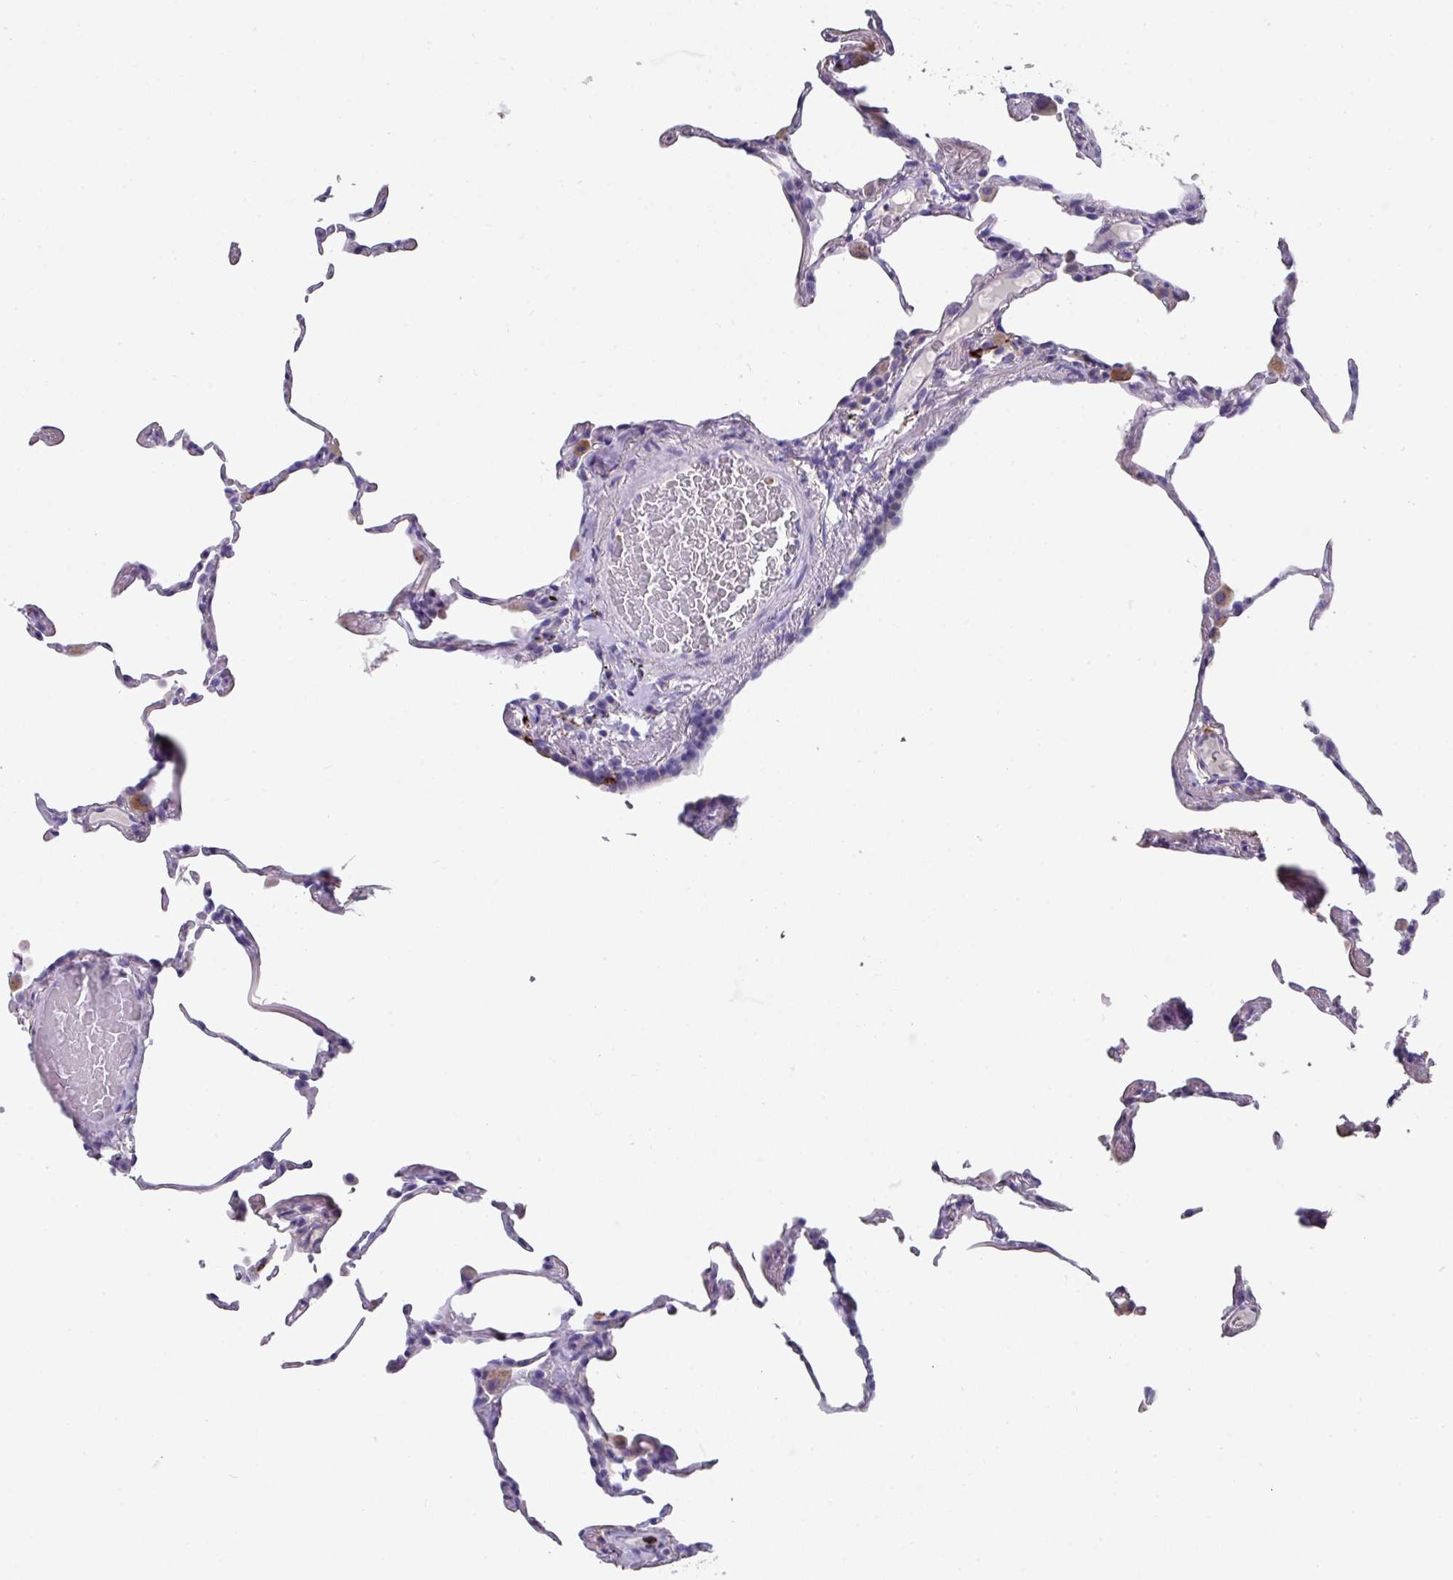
{"staining": {"intensity": "negative", "quantity": "none", "location": "none"}, "tissue": "lung", "cell_type": "Alveolar cells", "image_type": "normal", "snomed": [{"axis": "morphology", "description": "Normal tissue, NOS"}, {"axis": "topography", "description": "Lung"}], "caption": "IHC image of unremarkable lung stained for a protein (brown), which displays no positivity in alveolar cells.", "gene": "CPVL", "patient": {"sex": "female", "age": 57}}